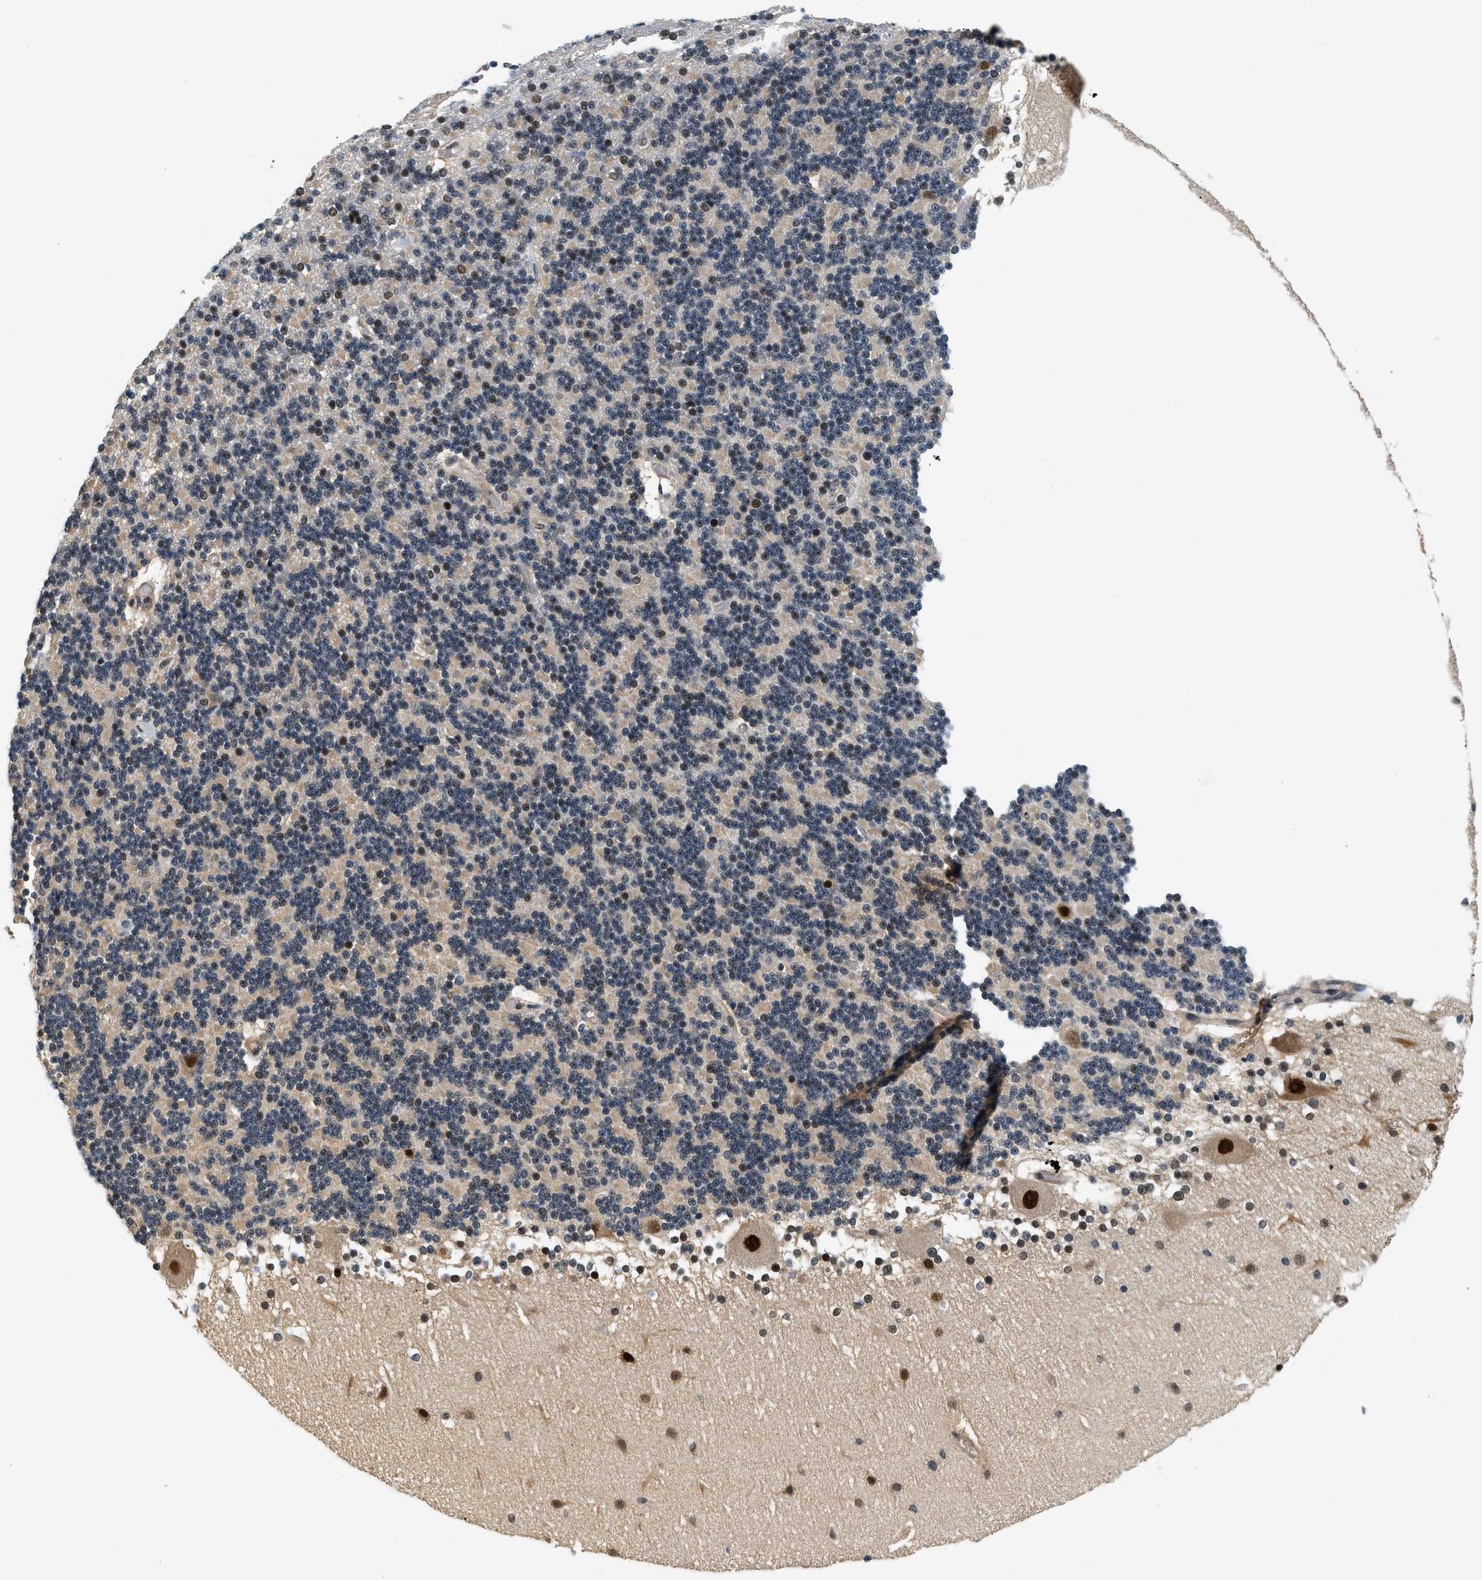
{"staining": {"intensity": "weak", "quantity": "25%-75%", "location": "cytoplasmic/membranous"}, "tissue": "cerebellum", "cell_type": "Cells in granular layer", "image_type": "normal", "snomed": [{"axis": "morphology", "description": "Normal tissue, NOS"}, {"axis": "topography", "description": "Cerebellum"}], "caption": "Brown immunohistochemical staining in unremarkable cerebellum exhibits weak cytoplasmic/membranous expression in about 25%-75% of cells in granular layer. (Brightfield microscopy of DAB IHC at high magnification).", "gene": "PSMD3", "patient": {"sex": "female", "age": 19}}